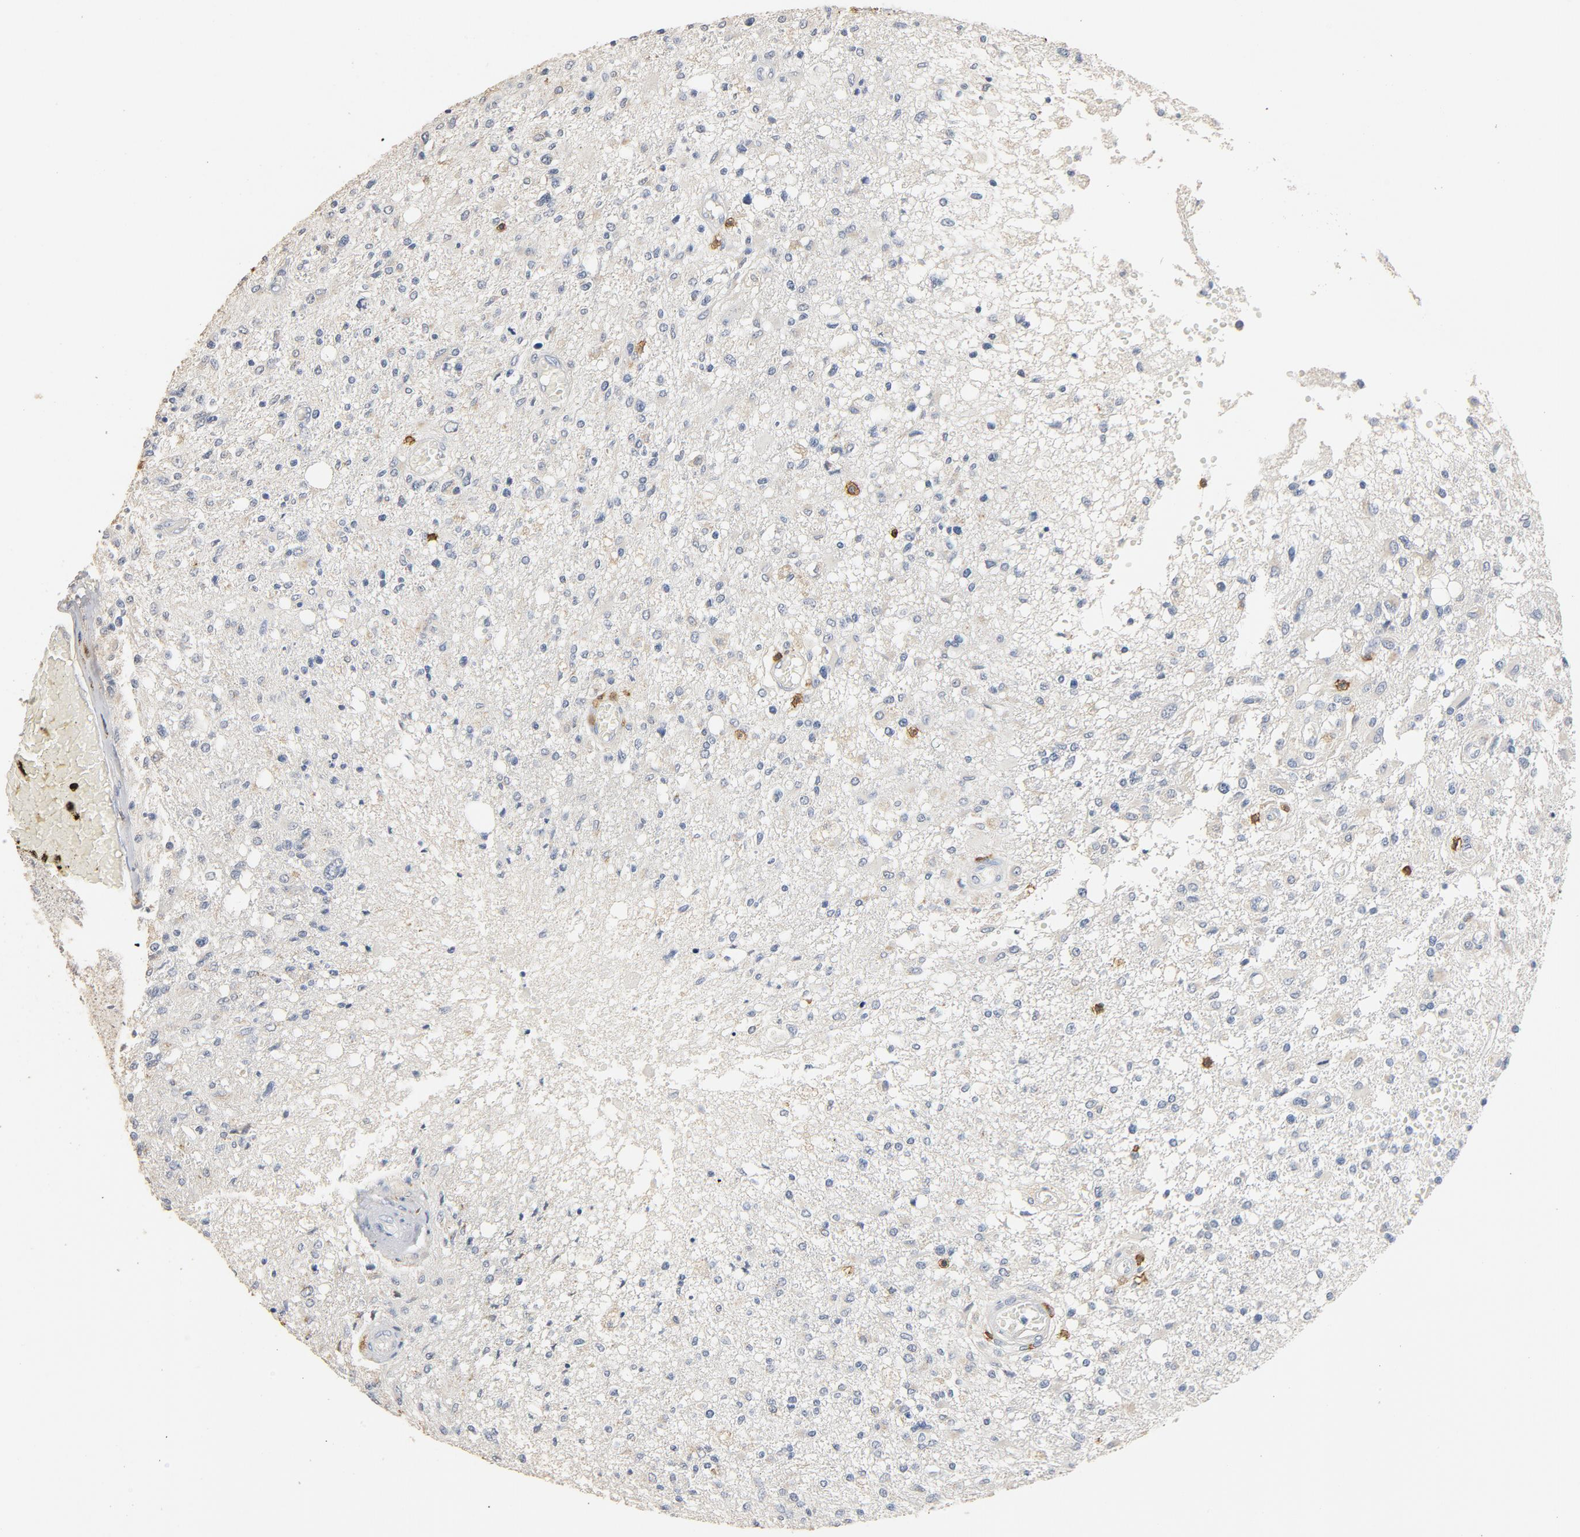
{"staining": {"intensity": "negative", "quantity": "none", "location": "none"}, "tissue": "glioma", "cell_type": "Tumor cells", "image_type": "cancer", "snomed": [{"axis": "morphology", "description": "Glioma, malignant, High grade"}, {"axis": "topography", "description": "Cerebral cortex"}], "caption": "An image of glioma stained for a protein demonstrates no brown staining in tumor cells.", "gene": "CD247", "patient": {"sex": "male", "age": 76}}